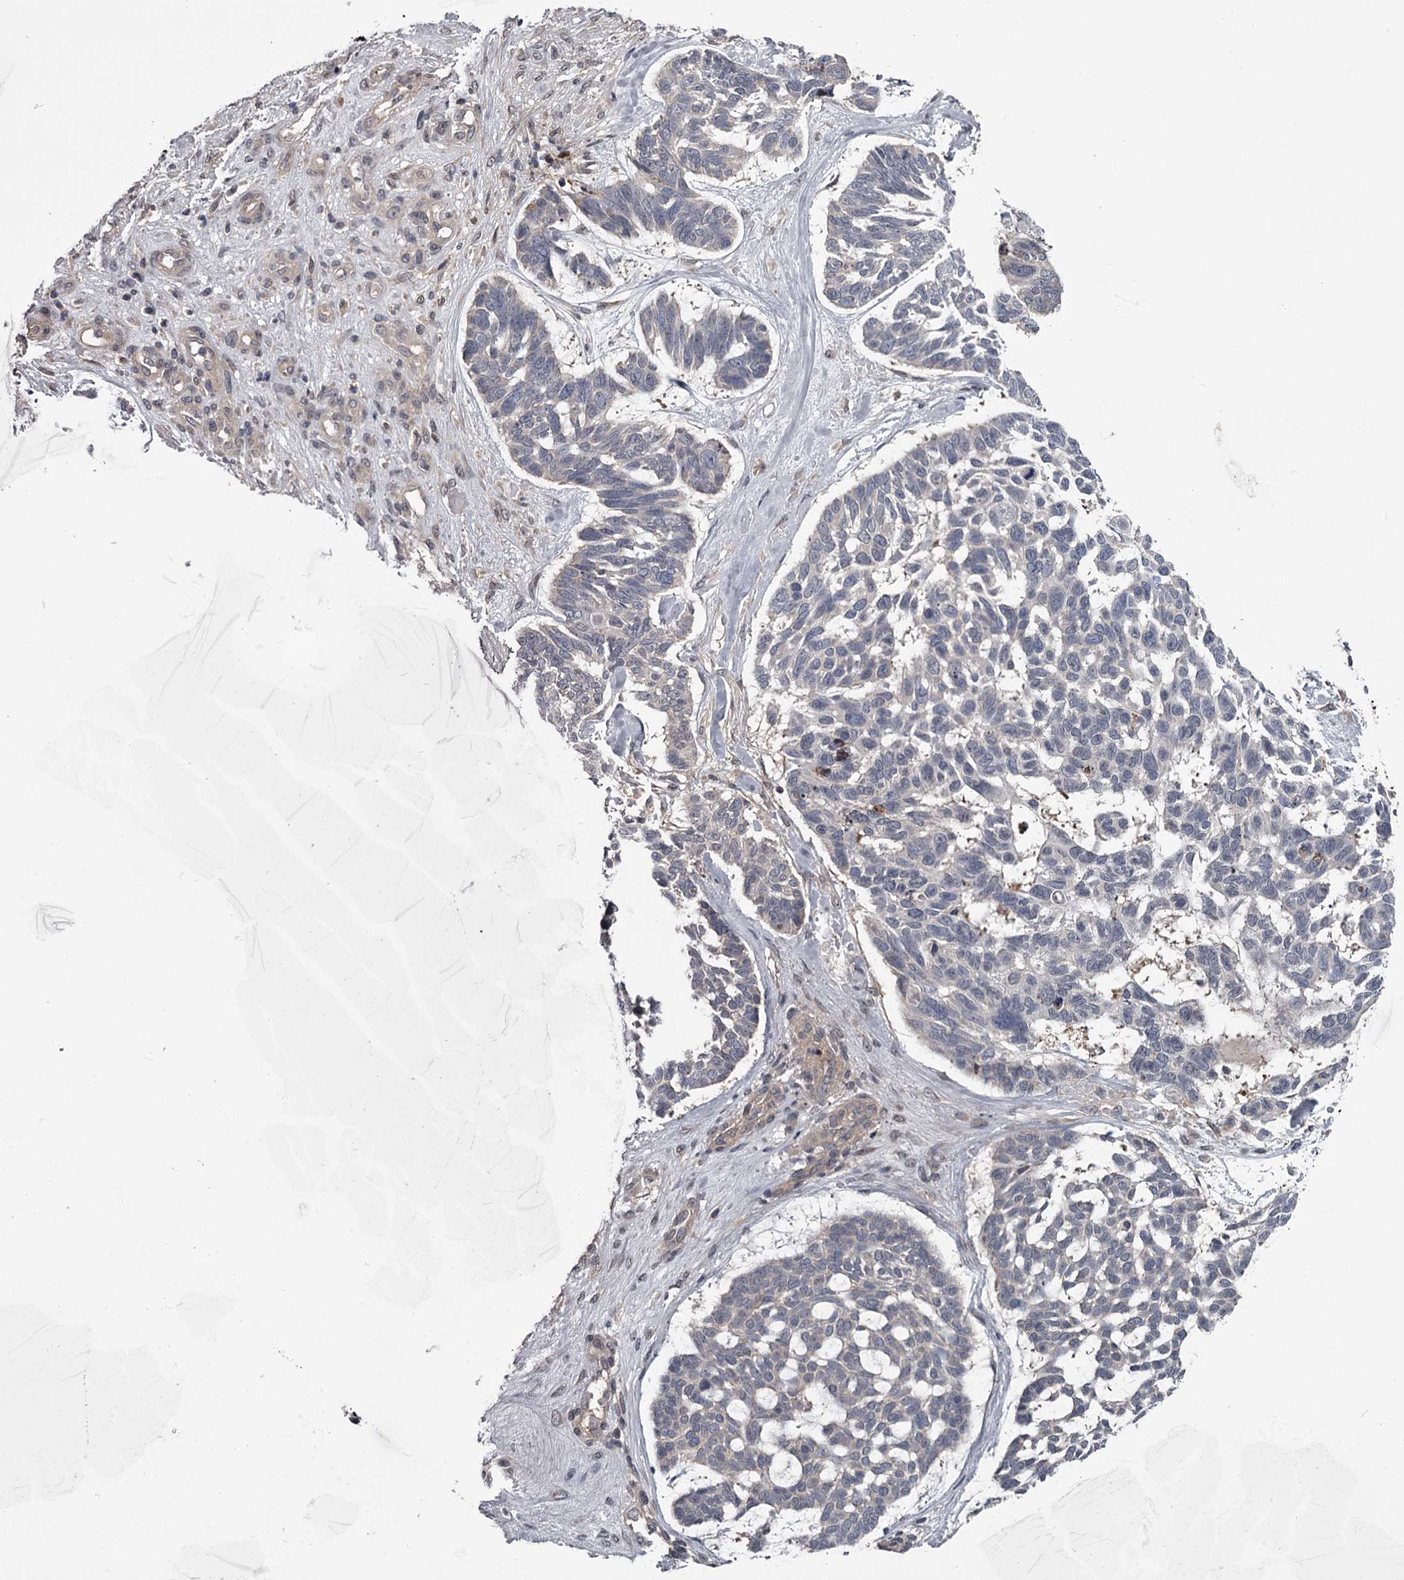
{"staining": {"intensity": "negative", "quantity": "none", "location": "none"}, "tissue": "skin cancer", "cell_type": "Tumor cells", "image_type": "cancer", "snomed": [{"axis": "morphology", "description": "Basal cell carcinoma"}, {"axis": "topography", "description": "Skin"}], "caption": "Immunohistochemistry (IHC) of skin cancer (basal cell carcinoma) reveals no staining in tumor cells.", "gene": "DAO", "patient": {"sex": "male", "age": 88}}